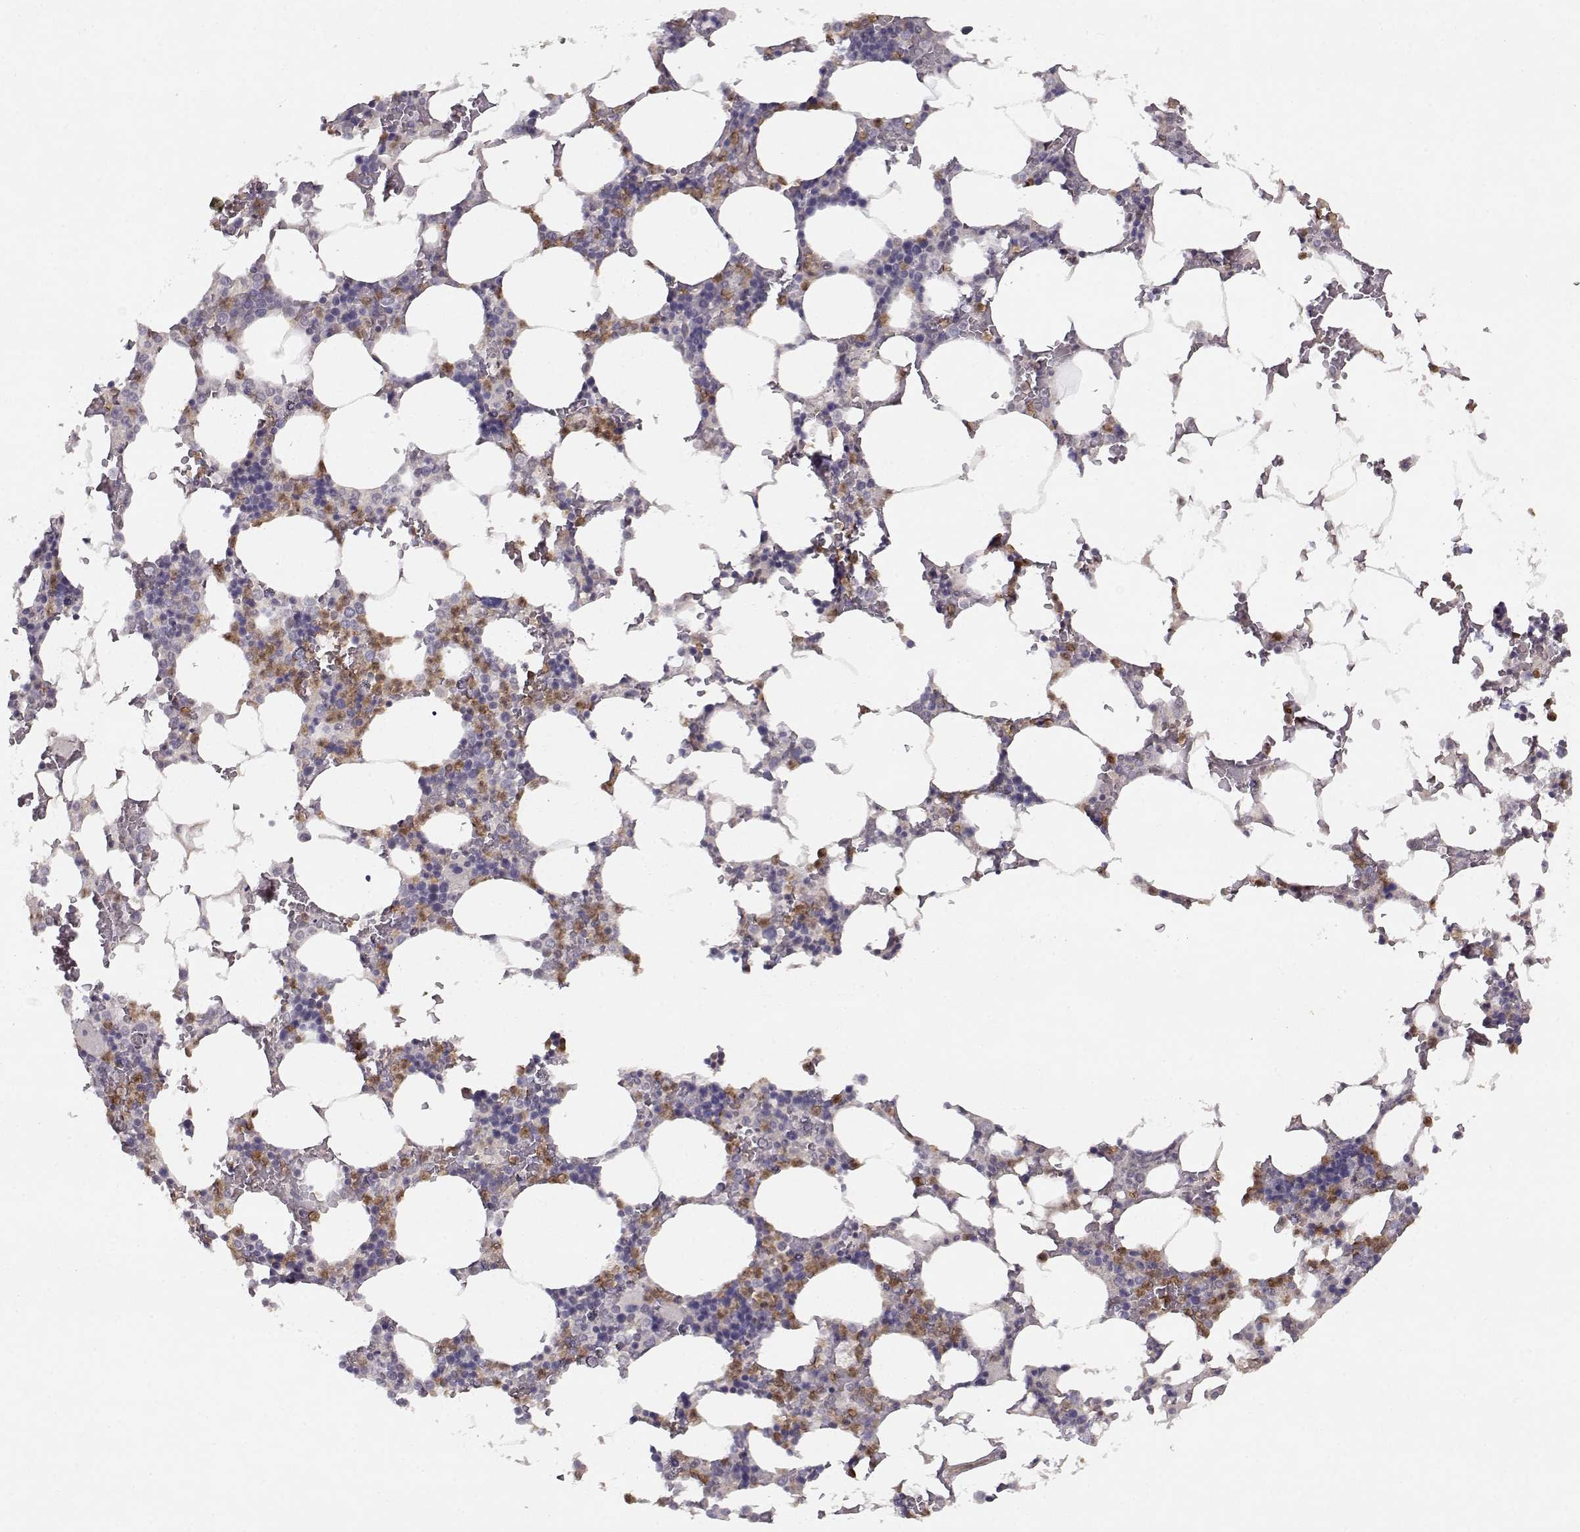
{"staining": {"intensity": "moderate", "quantity": "25%-75%", "location": "cytoplasmic/membranous"}, "tissue": "bone marrow", "cell_type": "Hematopoietic cells", "image_type": "normal", "snomed": [{"axis": "morphology", "description": "Normal tissue, NOS"}, {"axis": "topography", "description": "Bone marrow"}], "caption": "Protein staining reveals moderate cytoplasmic/membranous expression in approximately 25%-75% of hematopoietic cells in unremarkable bone marrow. (Stains: DAB in brown, nuclei in blue, Microscopy: brightfield microscopy at high magnification).", "gene": "BMX", "patient": {"sex": "male", "age": 51}}